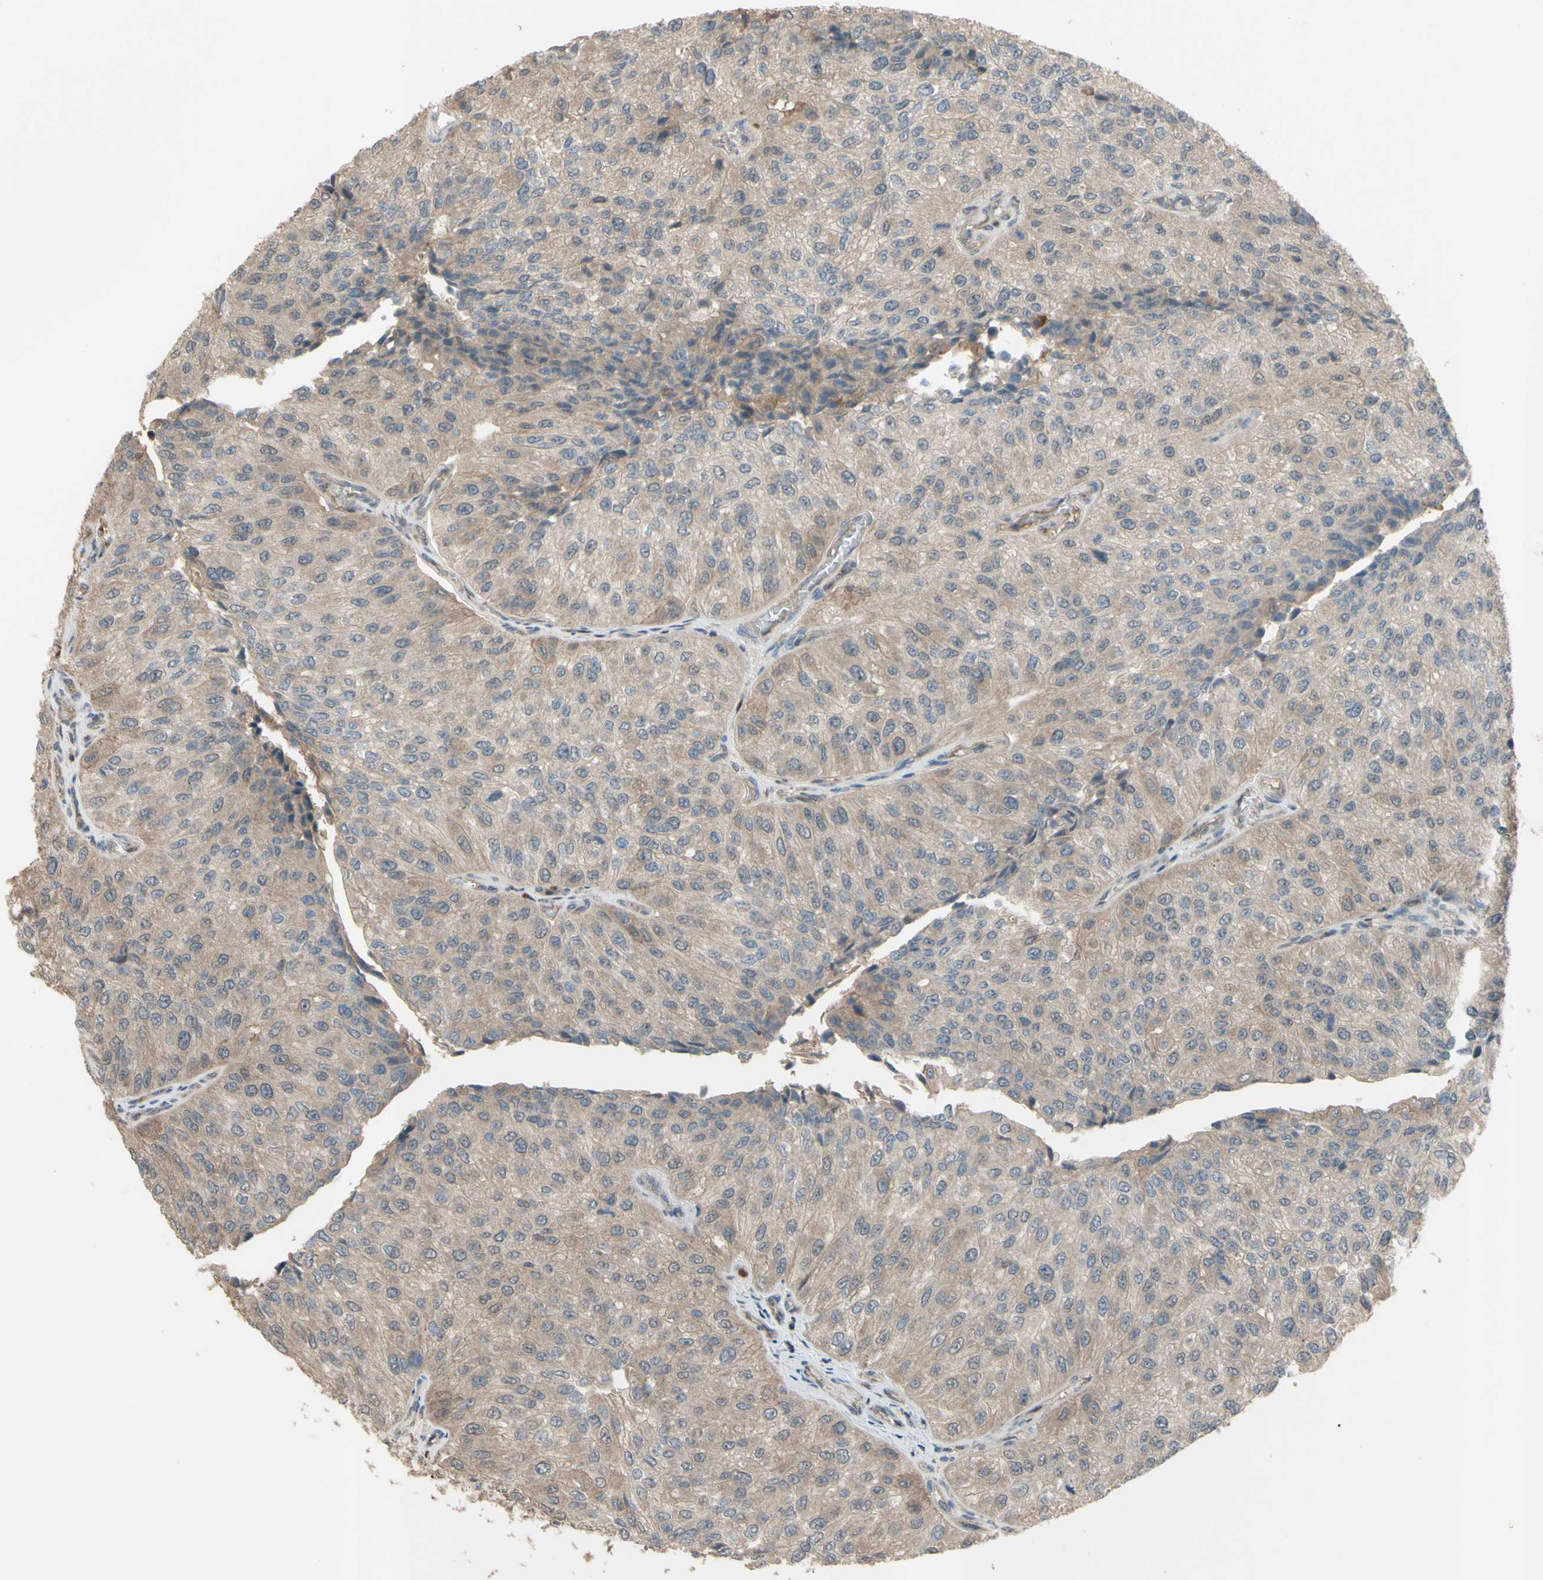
{"staining": {"intensity": "weak", "quantity": ">75%", "location": "cytoplasmic/membranous"}, "tissue": "urothelial cancer", "cell_type": "Tumor cells", "image_type": "cancer", "snomed": [{"axis": "morphology", "description": "Urothelial carcinoma, High grade"}, {"axis": "topography", "description": "Kidney"}, {"axis": "topography", "description": "Urinary bladder"}], "caption": "Immunohistochemical staining of human urothelial cancer shows low levels of weak cytoplasmic/membranous staining in approximately >75% of tumor cells.", "gene": "SHROOM4", "patient": {"sex": "male", "age": 77}}